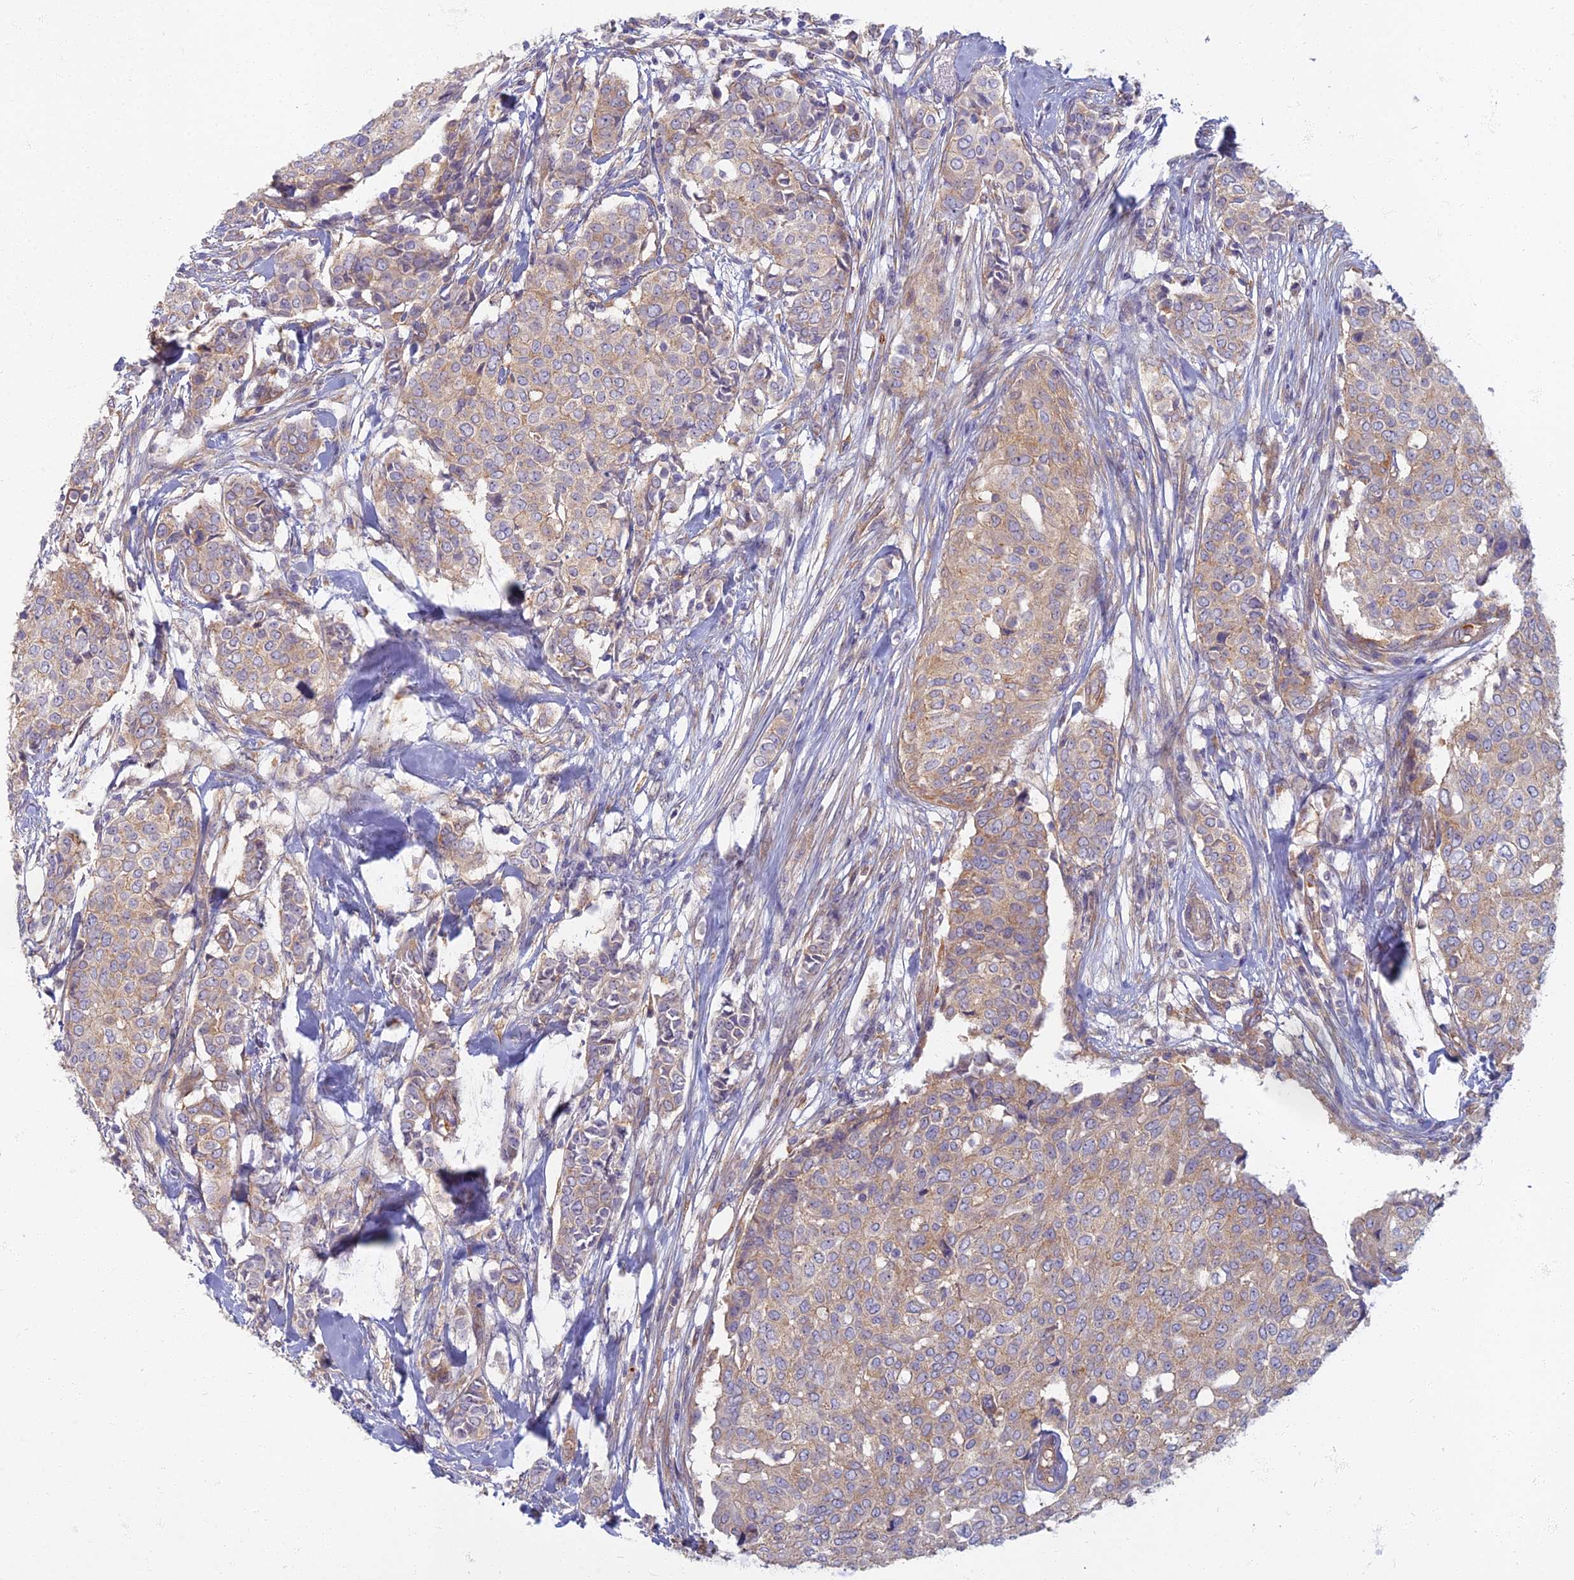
{"staining": {"intensity": "weak", "quantity": "<25%", "location": "cytoplasmic/membranous"}, "tissue": "breast cancer", "cell_type": "Tumor cells", "image_type": "cancer", "snomed": [{"axis": "morphology", "description": "Lobular carcinoma"}, {"axis": "topography", "description": "Breast"}], "caption": "This is an immunohistochemistry (IHC) photomicrograph of human lobular carcinoma (breast). There is no staining in tumor cells.", "gene": "PROX2", "patient": {"sex": "female", "age": 51}}